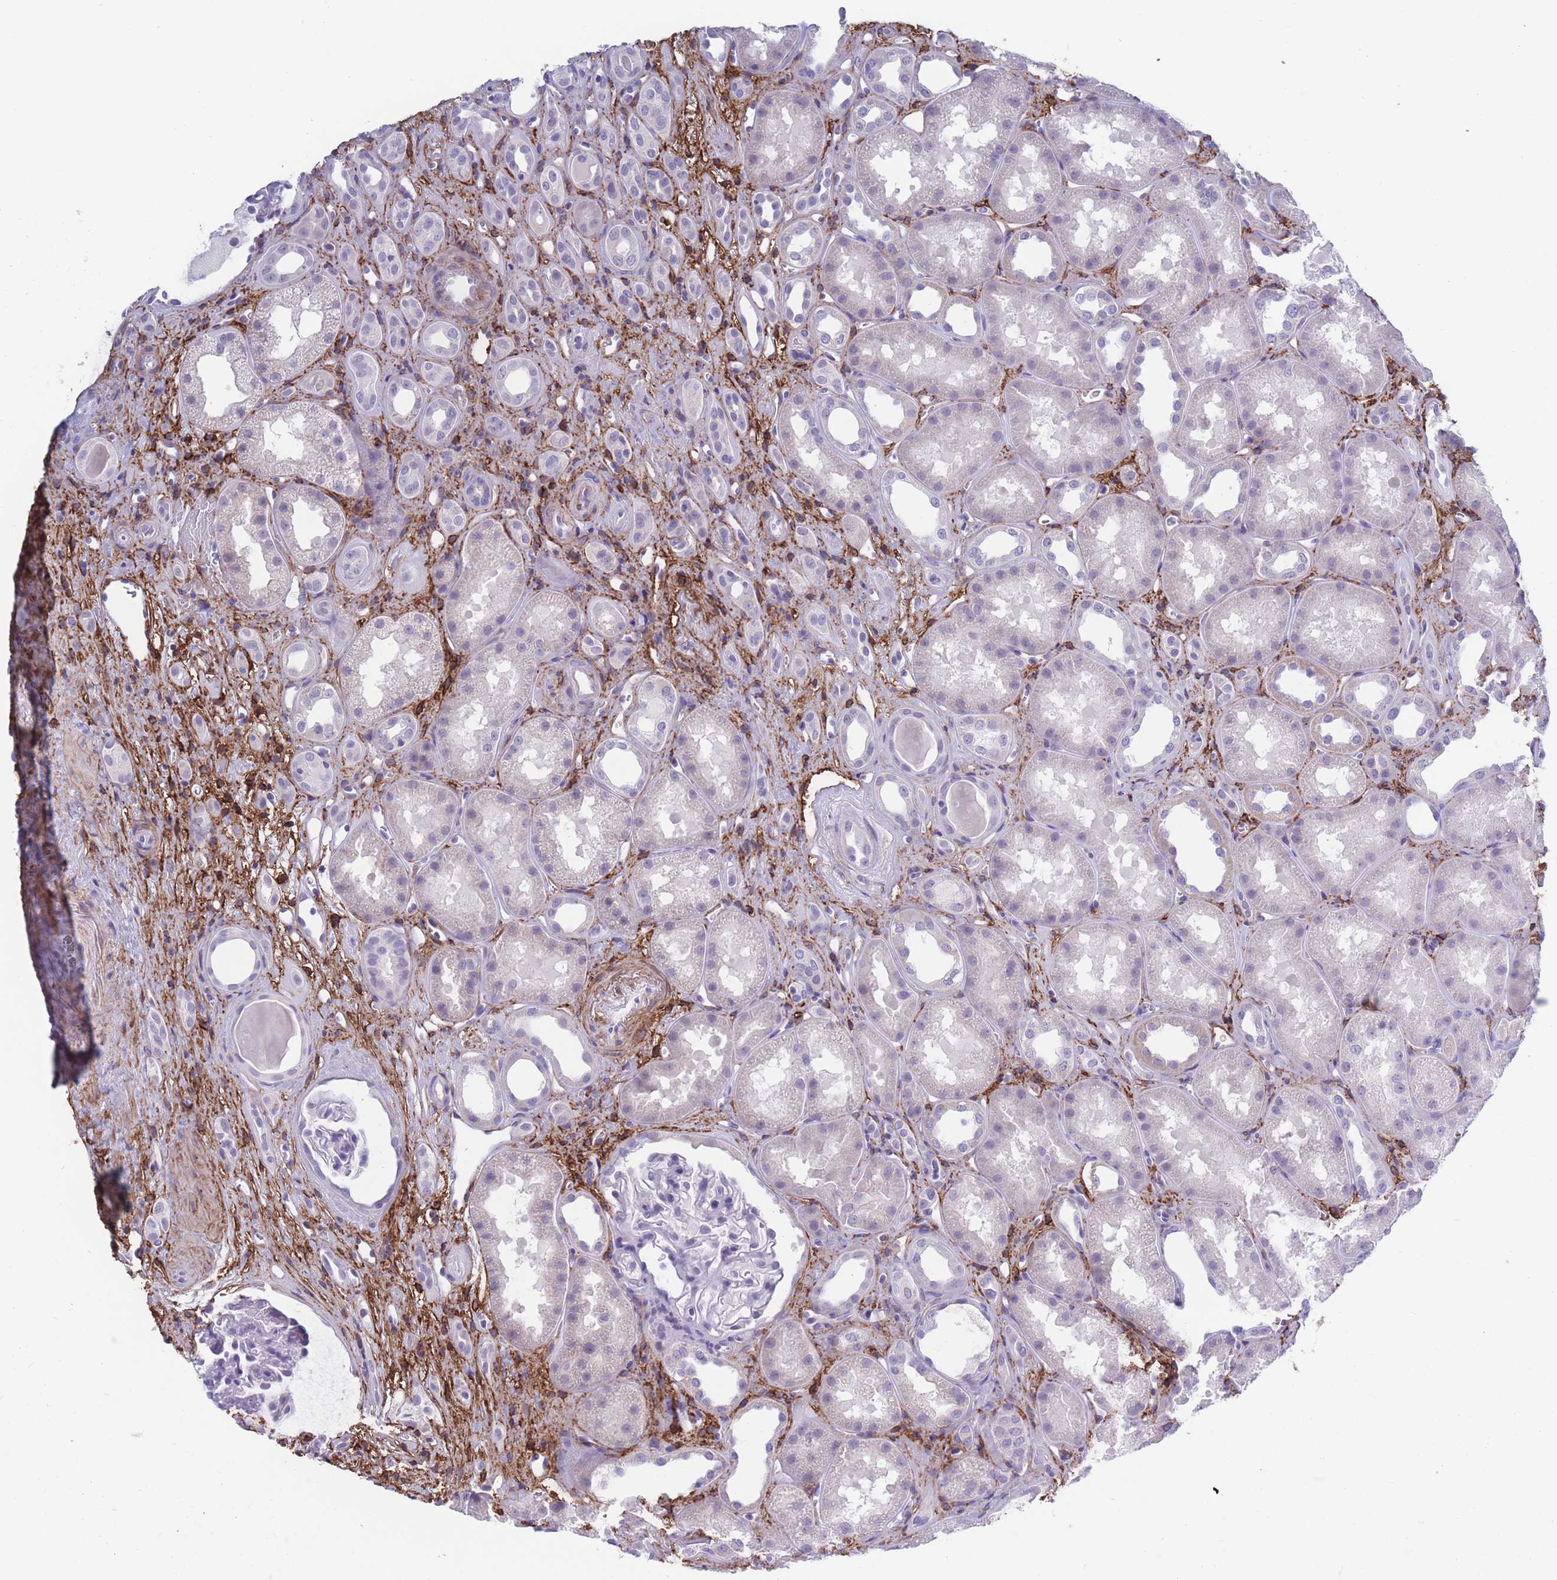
{"staining": {"intensity": "negative", "quantity": "none", "location": "none"}, "tissue": "kidney", "cell_type": "Cells in glomeruli", "image_type": "normal", "snomed": [{"axis": "morphology", "description": "Normal tissue, NOS"}, {"axis": "topography", "description": "Kidney"}], "caption": "Immunohistochemical staining of unremarkable human kidney demonstrates no significant positivity in cells in glomeruli. Brightfield microscopy of IHC stained with DAB (brown) and hematoxylin (blue), captured at high magnification.", "gene": "DPYD", "patient": {"sex": "male", "age": 61}}